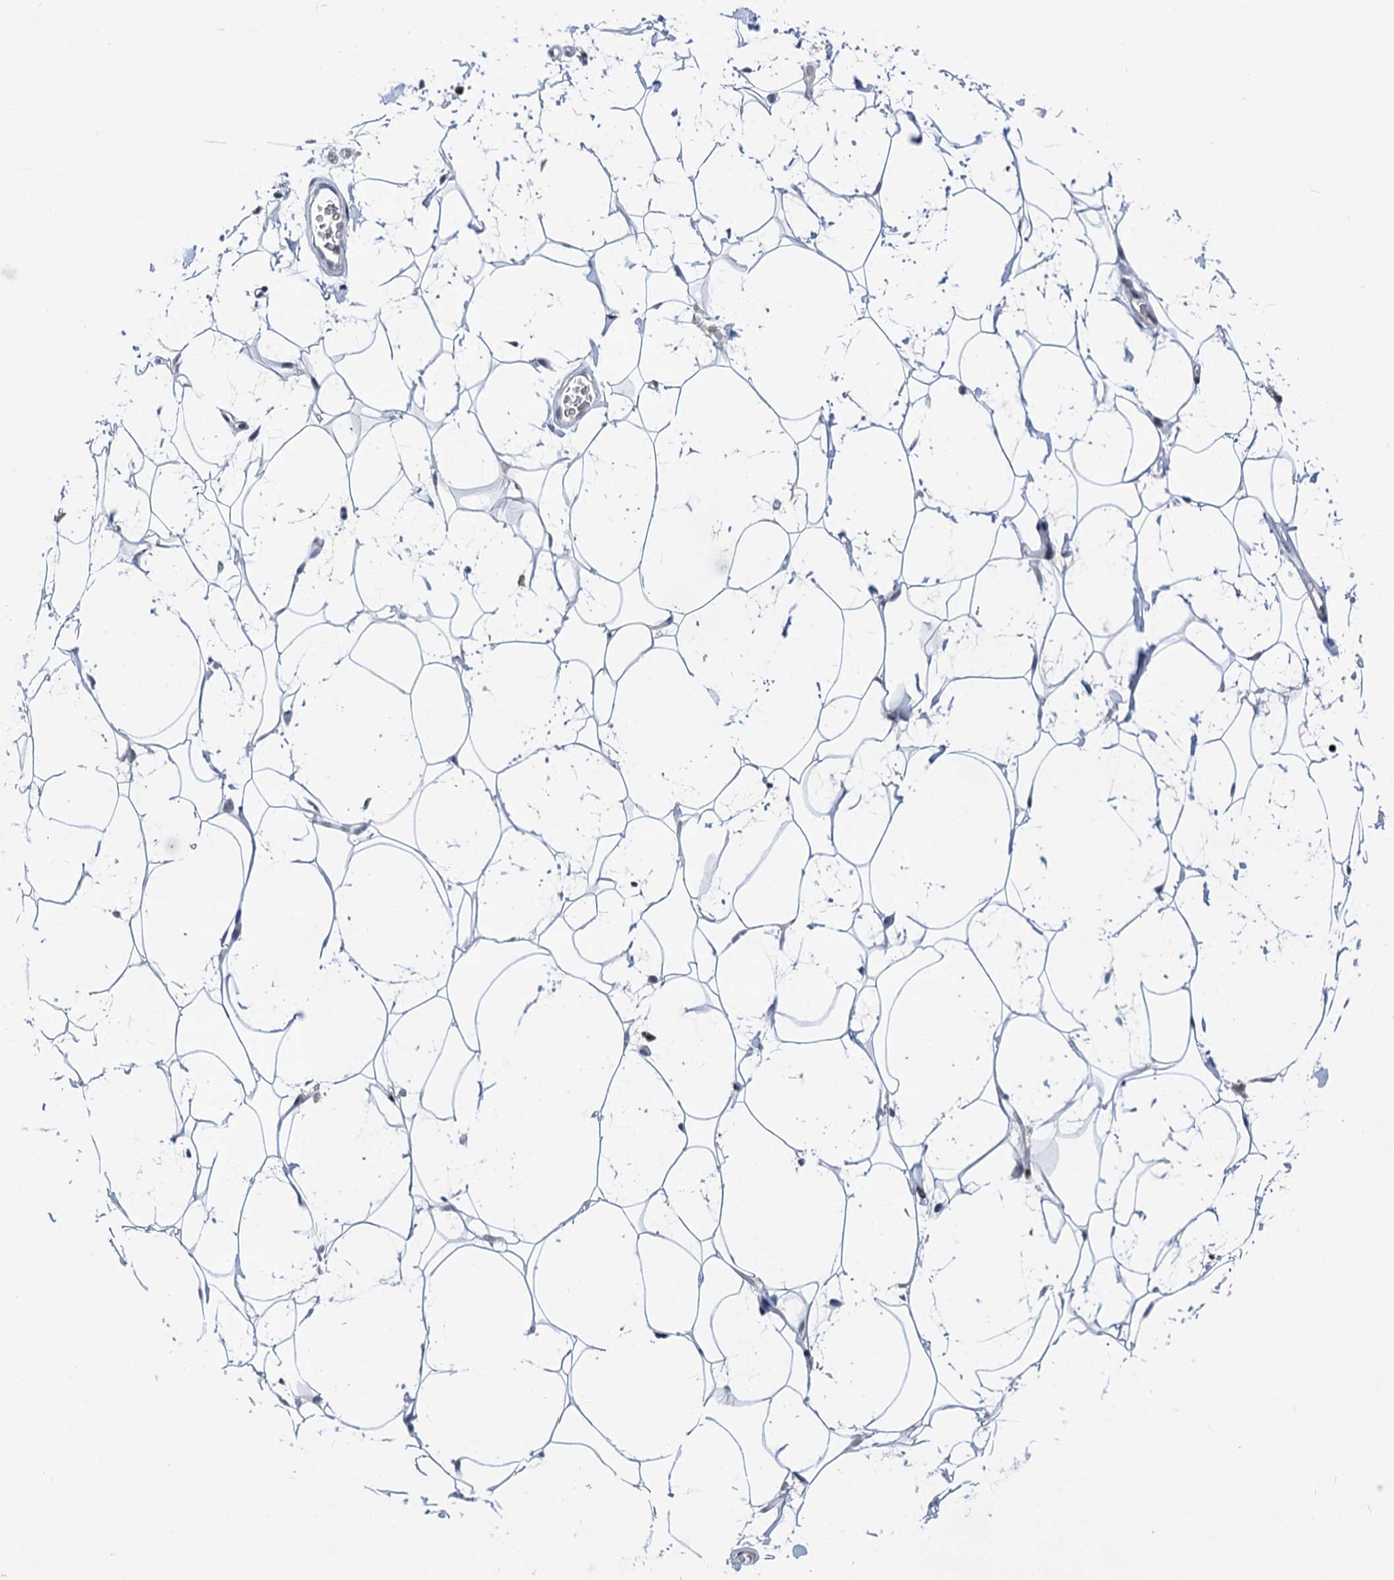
{"staining": {"intensity": "negative", "quantity": "none", "location": "none"}, "tissue": "adipose tissue", "cell_type": "Adipocytes", "image_type": "normal", "snomed": [{"axis": "morphology", "description": "Normal tissue, NOS"}, {"axis": "topography", "description": "Breast"}], "caption": "IHC image of normal adipose tissue: adipose tissue stained with DAB demonstrates no significant protein positivity in adipocytes.", "gene": "ZCCHC10", "patient": {"sex": "female", "age": 26}}